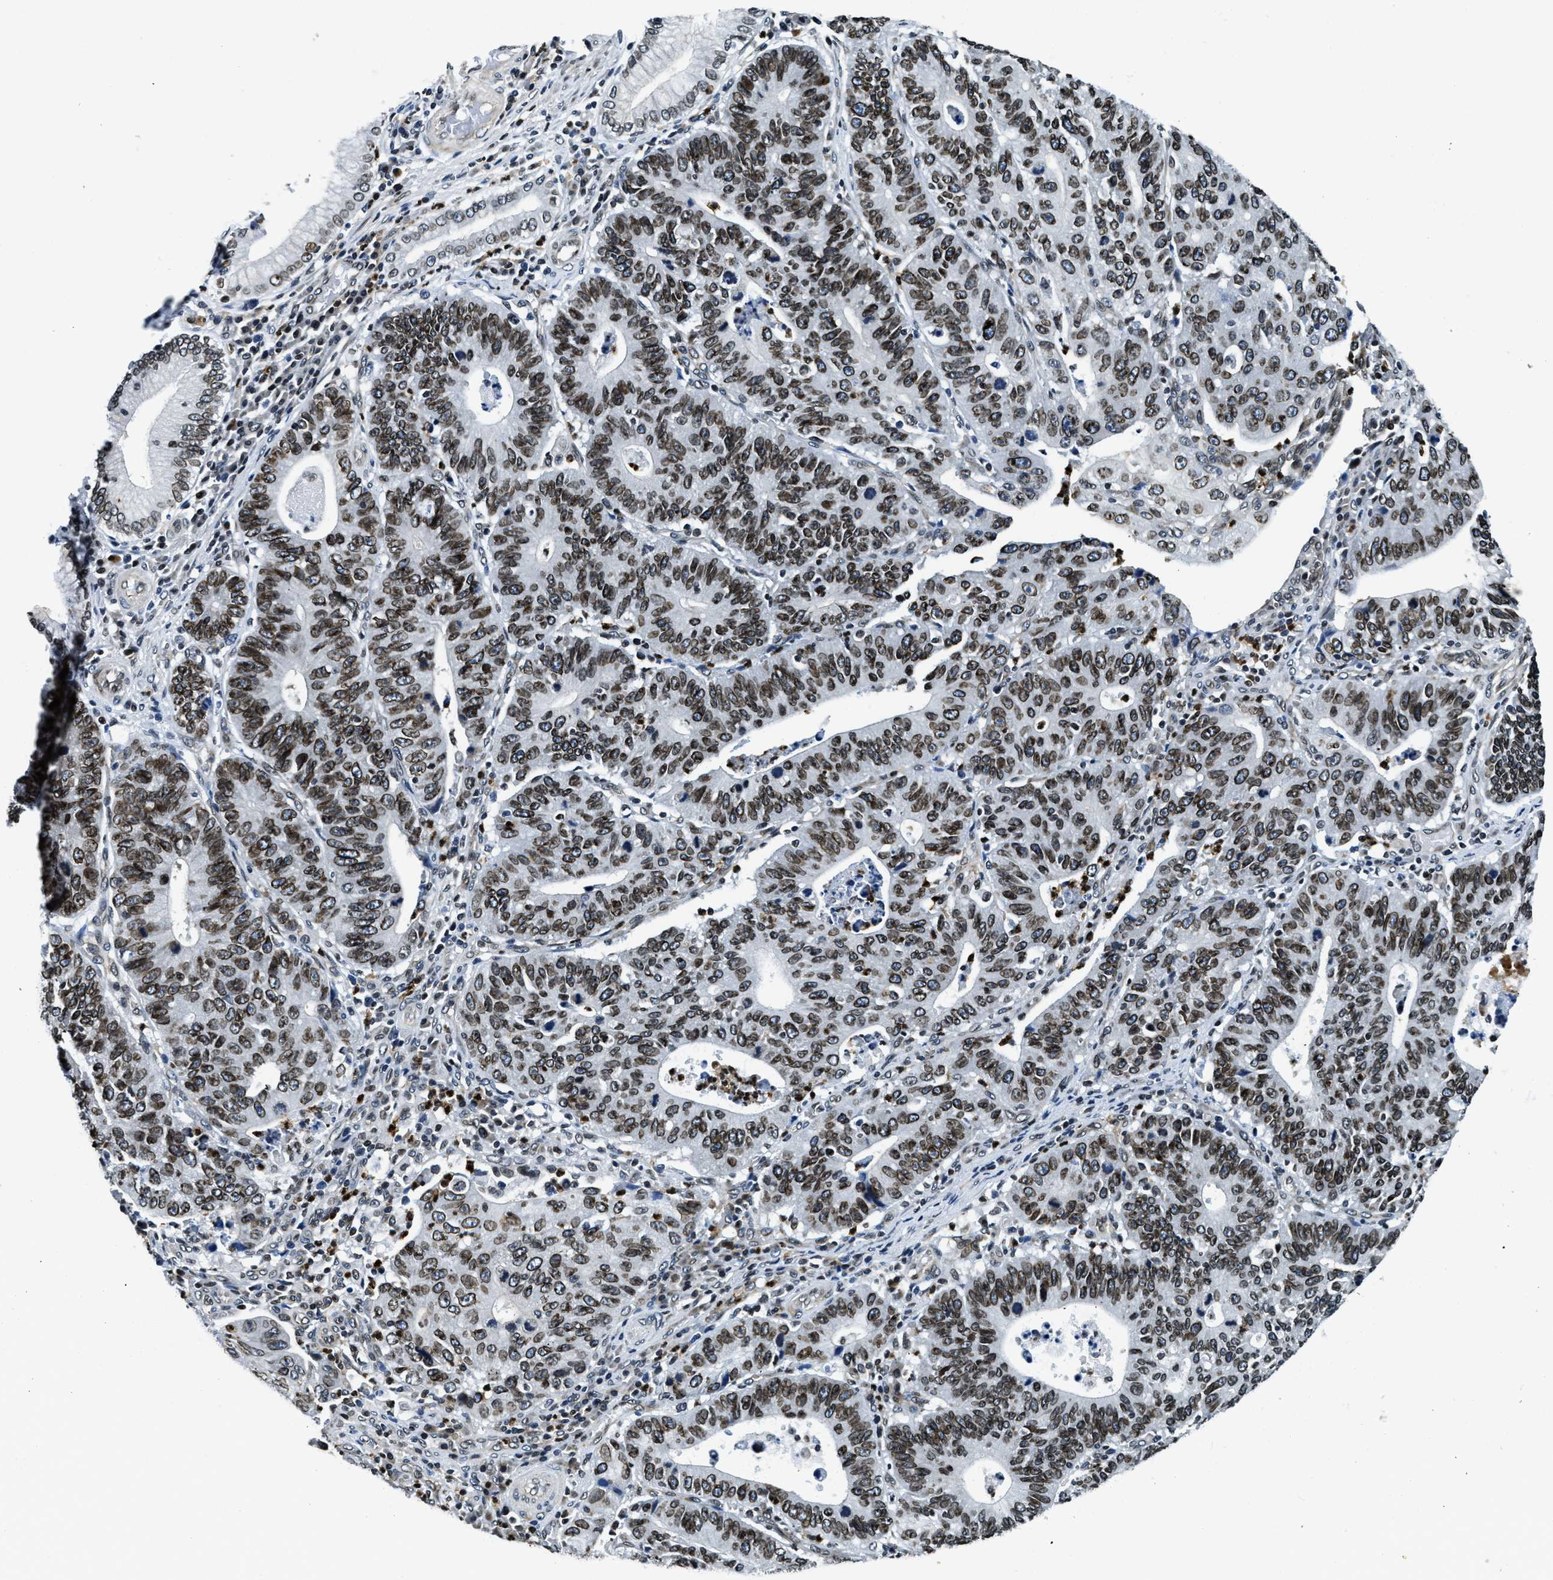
{"staining": {"intensity": "moderate", "quantity": ">75%", "location": "nuclear"}, "tissue": "stomach cancer", "cell_type": "Tumor cells", "image_type": "cancer", "snomed": [{"axis": "morphology", "description": "Adenocarcinoma, NOS"}, {"axis": "topography", "description": "Stomach"}], "caption": "Immunohistochemical staining of human stomach adenocarcinoma shows moderate nuclear protein staining in about >75% of tumor cells.", "gene": "ZC3HC1", "patient": {"sex": "male", "age": 59}}